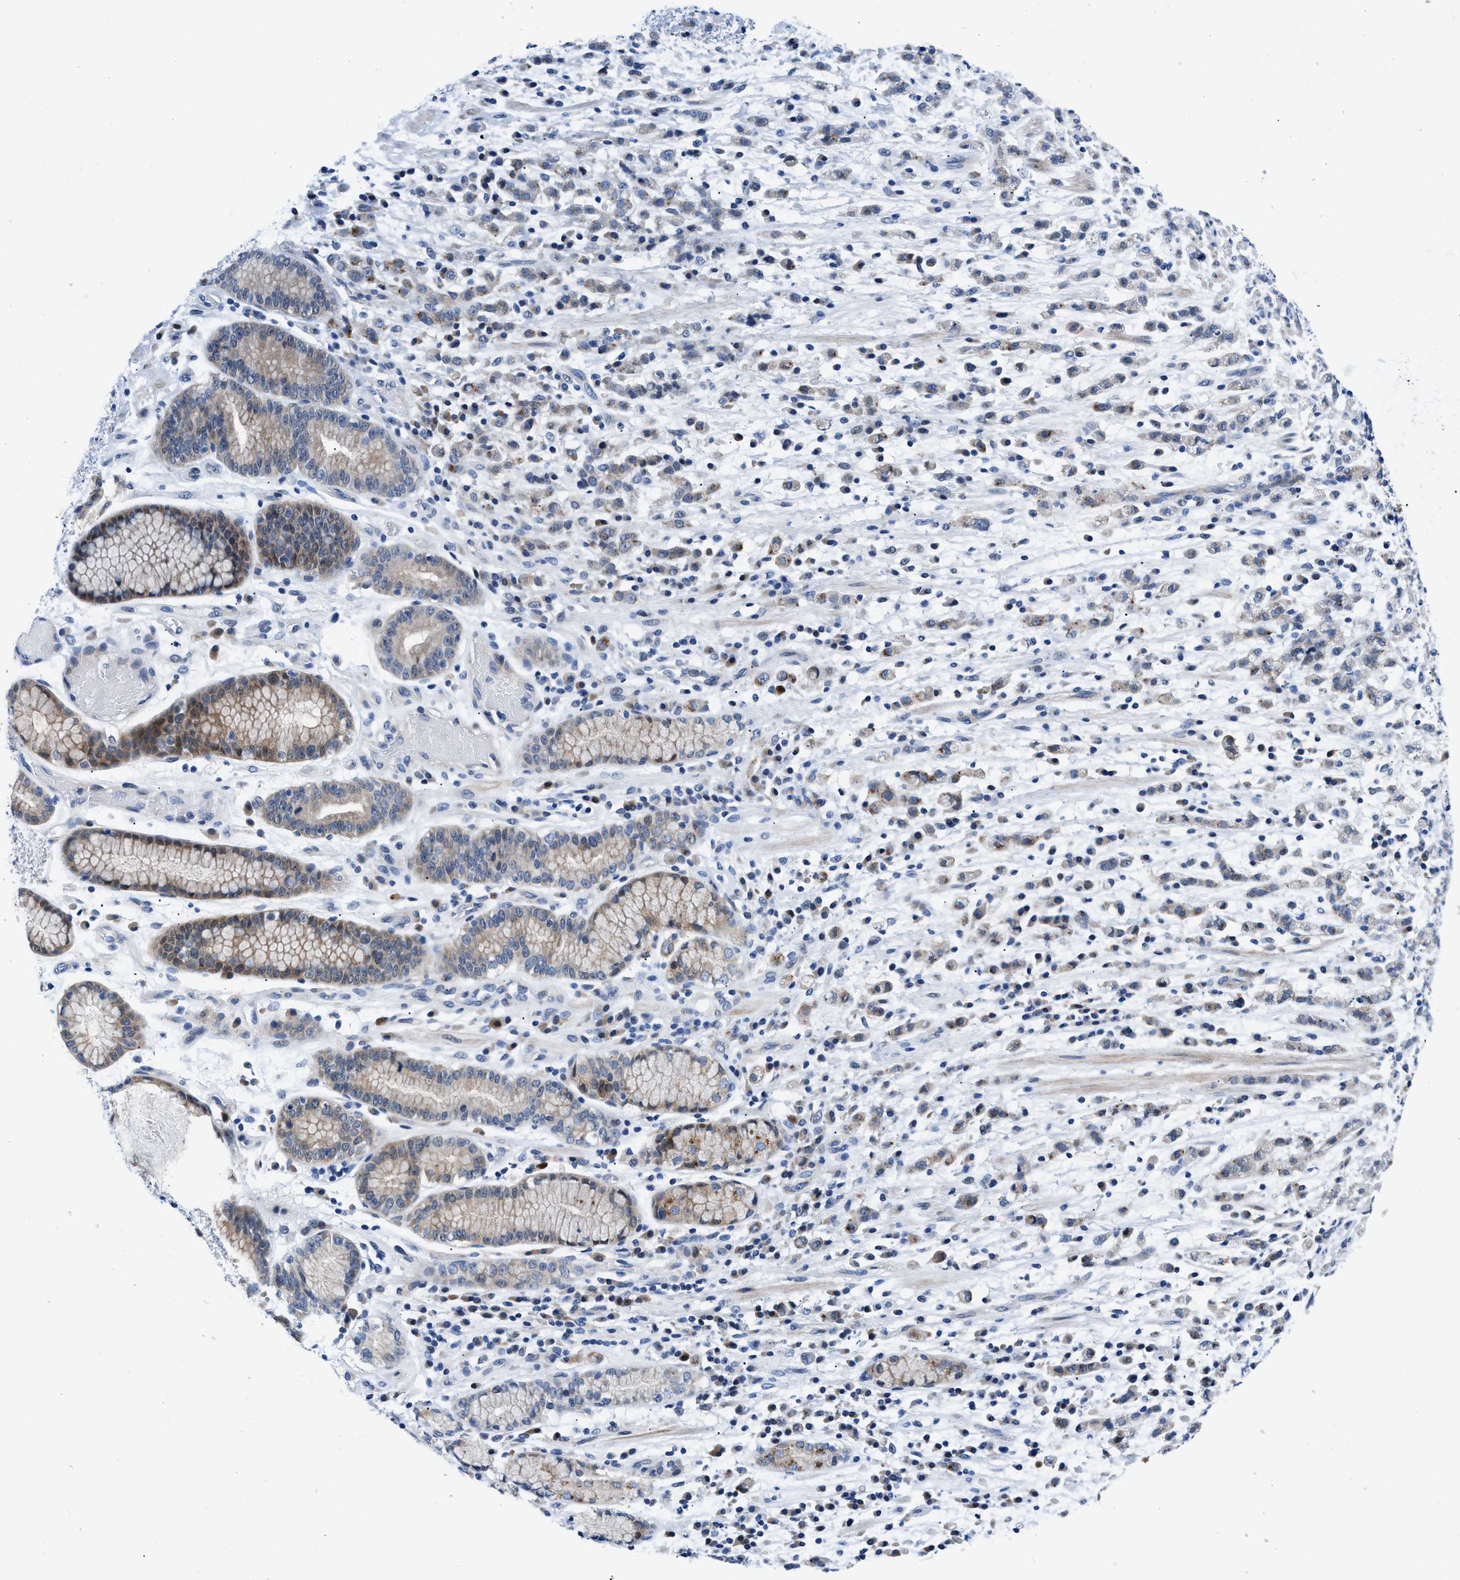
{"staining": {"intensity": "weak", "quantity": ">75%", "location": "cytoplasmic/membranous,nuclear"}, "tissue": "stomach cancer", "cell_type": "Tumor cells", "image_type": "cancer", "snomed": [{"axis": "morphology", "description": "Adenocarcinoma, NOS"}, {"axis": "topography", "description": "Stomach, lower"}], "caption": "Stomach adenocarcinoma stained with a protein marker reveals weak staining in tumor cells.", "gene": "UAP1", "patient": {"sex": "male", "age": 88}}